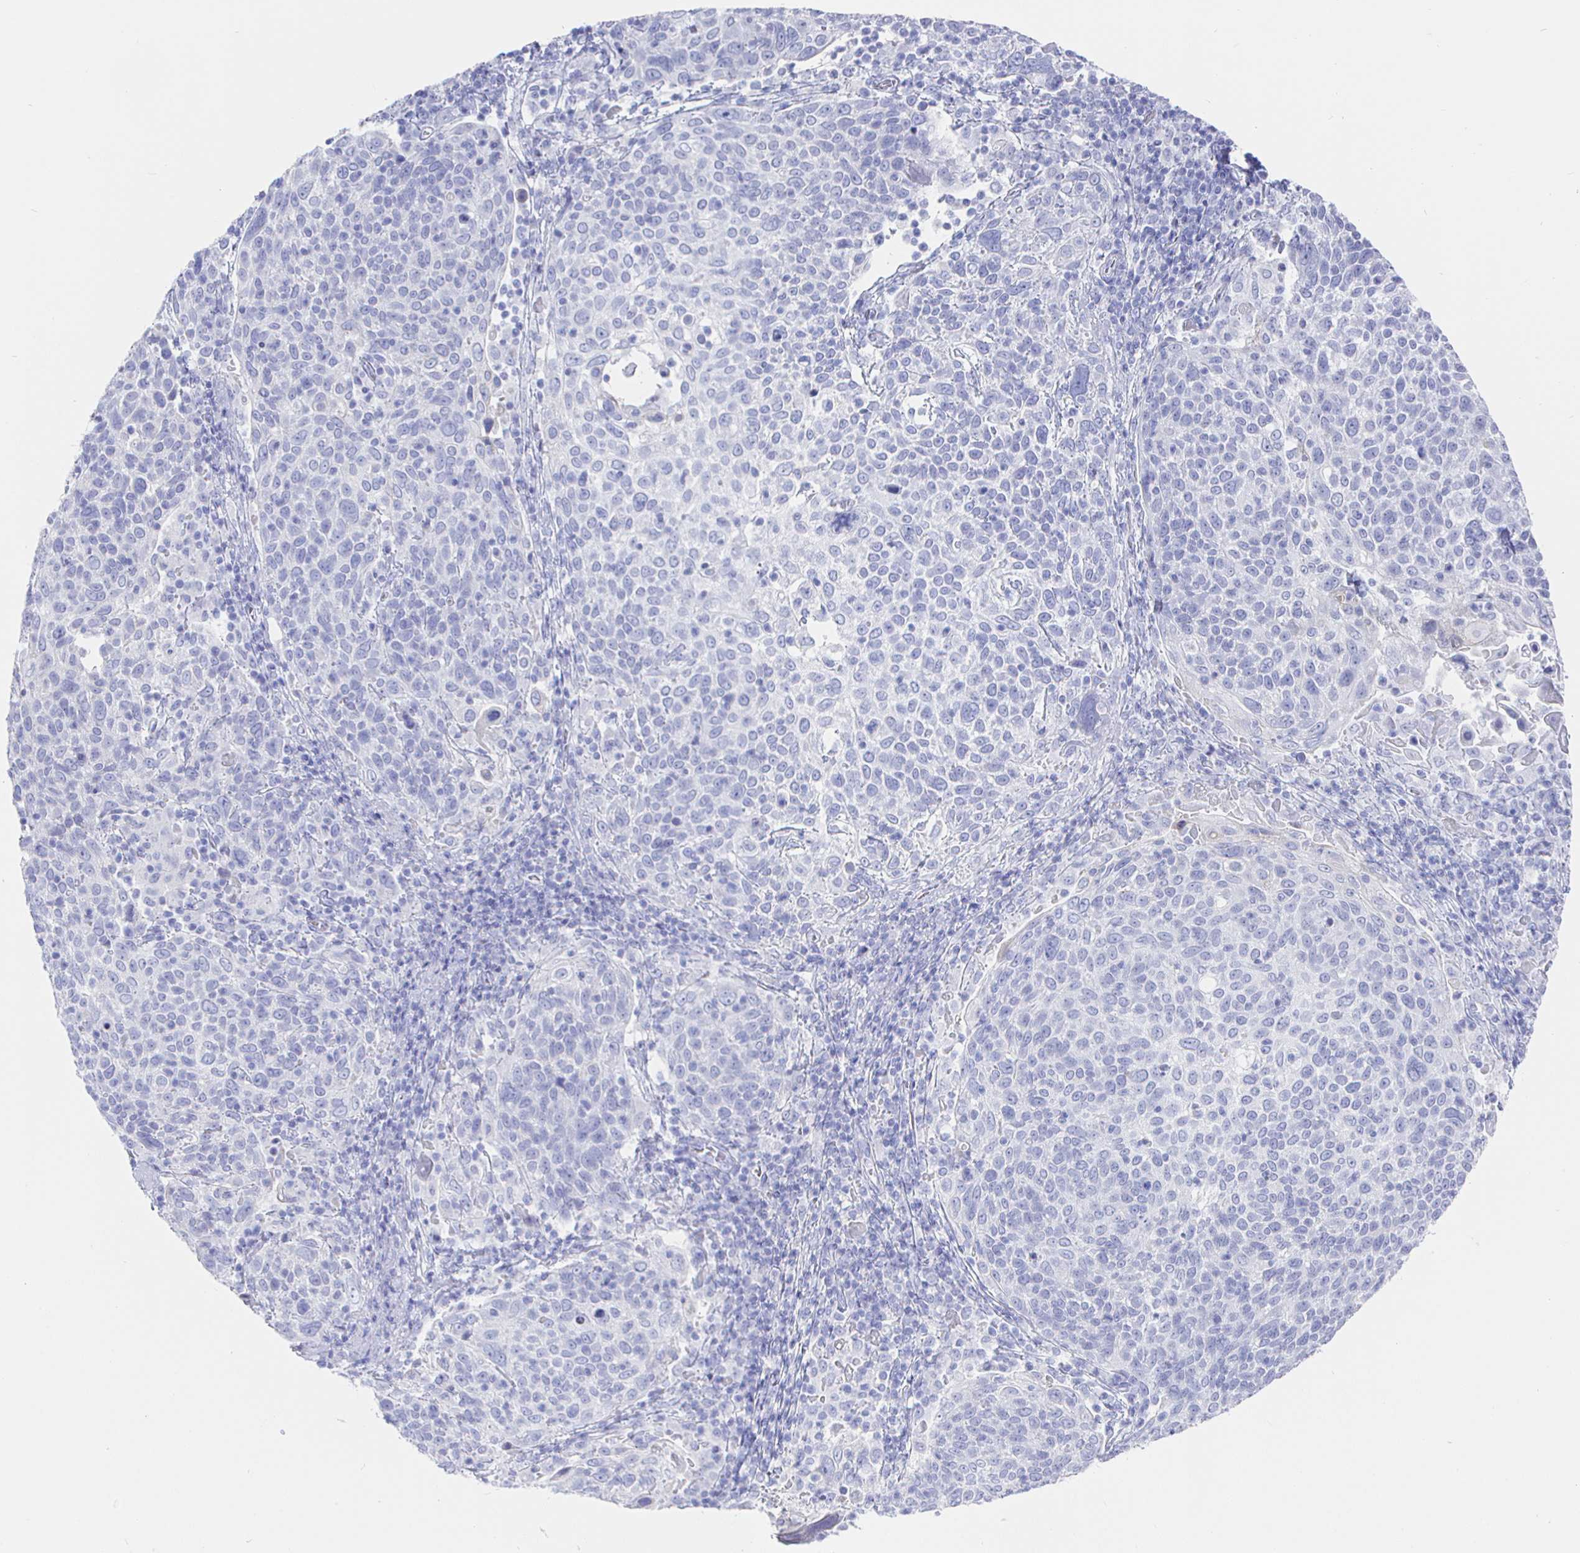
{"staining": {"intensity": "negative", "quantity": "none", "location": "none"}, "tissue": "cervical cancer", "cell_type": "Tumor cells", "image_type": "cancer", "snomed": [{"axis": "morphology", "description": "Squamous cell carcinoma, NOS"}, {"axis": "topography", "description": "Cervix"}], "caption": "Human cervical cancer stained for a protein using IHC displays no staining in tumor cells.", "gene": "CLCA1", "patient": {"sex": "female", "age": 61}}